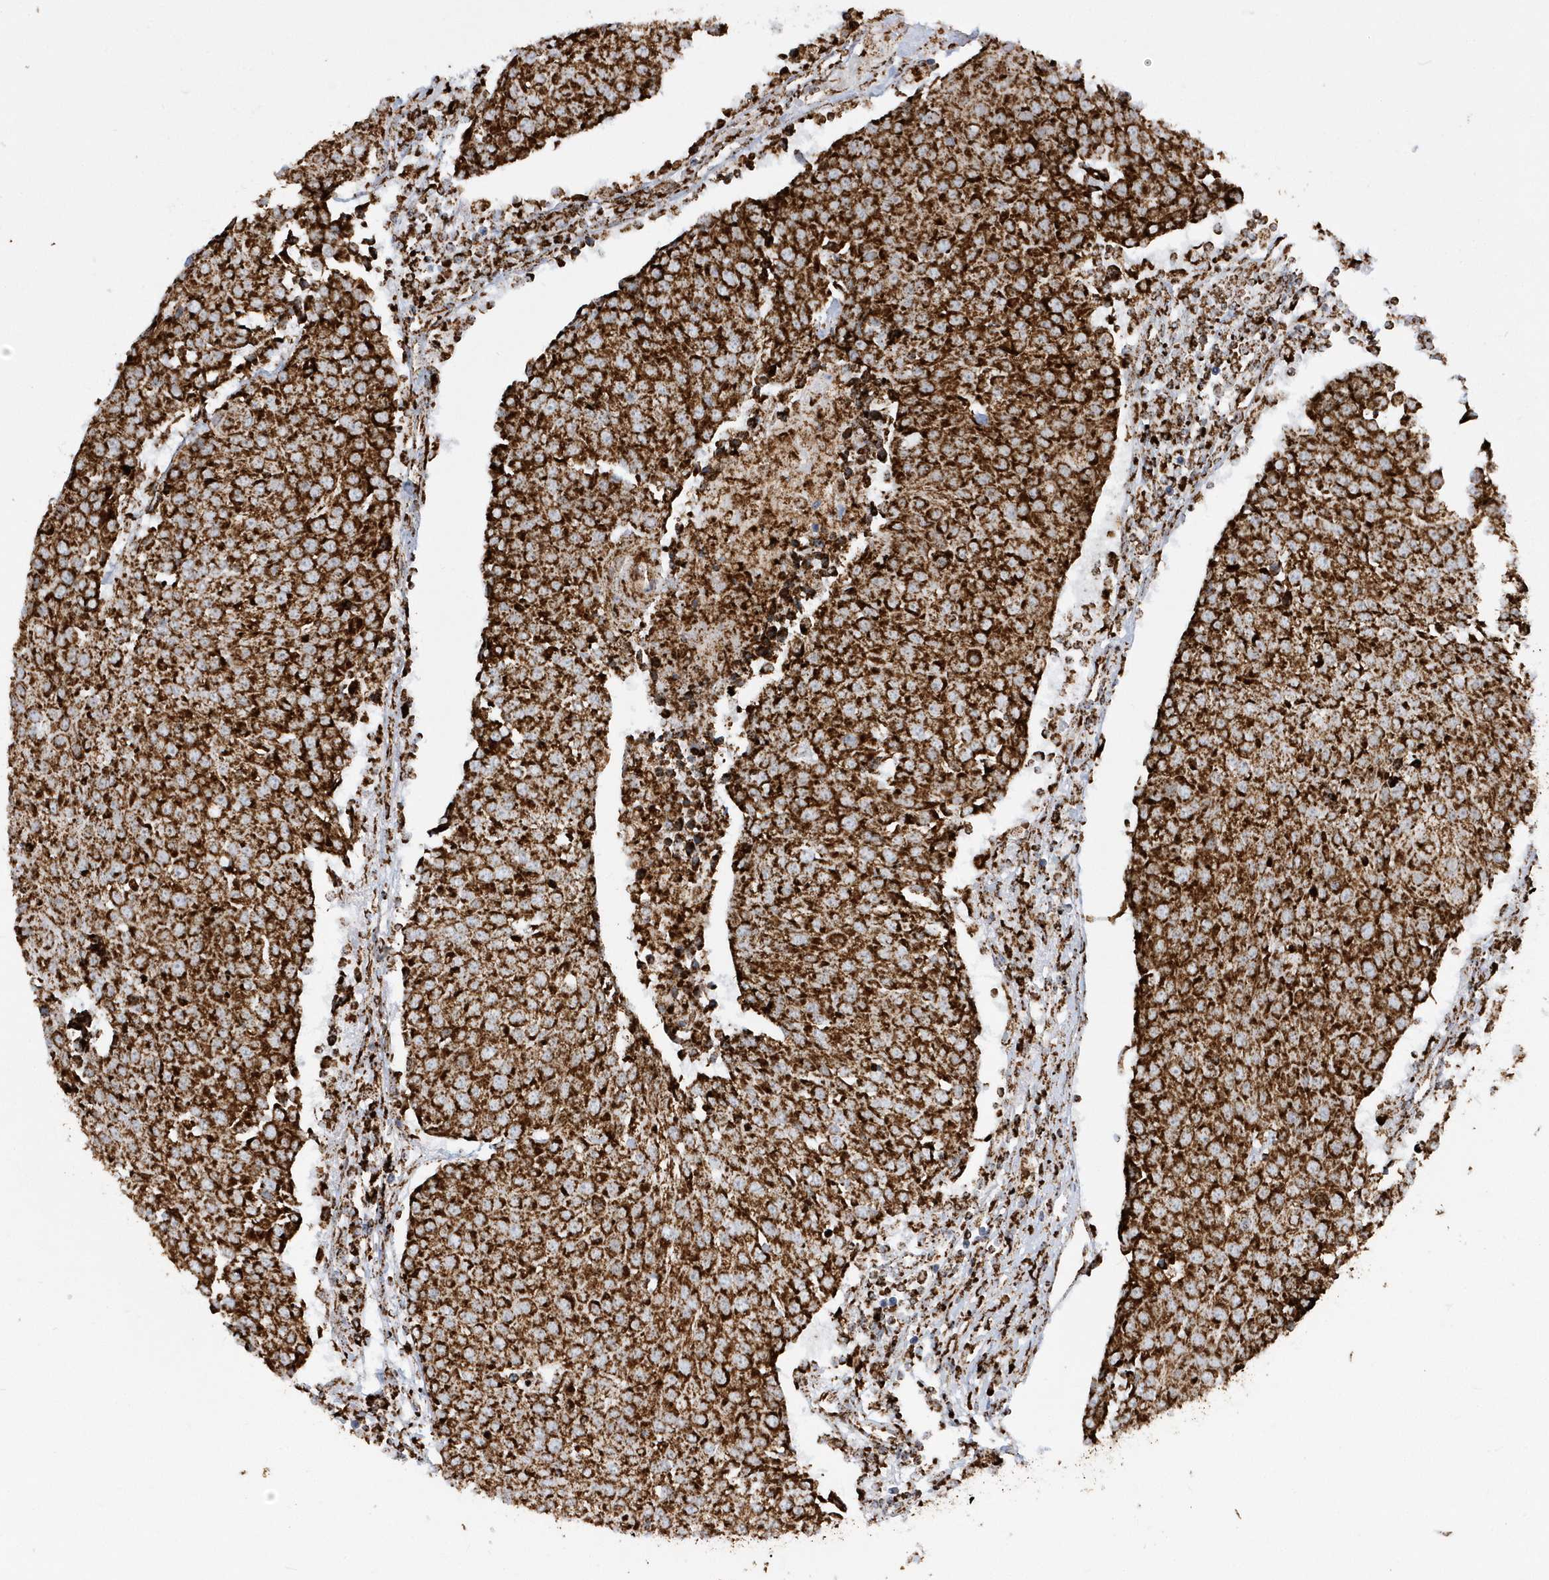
{"staining": {"intensity": "strong", "quantity": ">75%", "location": "cytoplasmic/membranous"}, "tissue": "urothelial cancer", "cell_type": "Tumor cells", "image_type": "cancer", "snomed": [{"axis": "morphology", "description": "Urothelial carcinoma, High grade"}, {"axis": "topography", "description": "Urinary bladder"}], "caption": "Human urothelial cancer stained for a protein (brown) exhibits strong cytoplasmic/membranous positive positivity in about >75% of tumor cells.", "gene": "CRY2", "patient": {"sex": "female", "age": 85}}